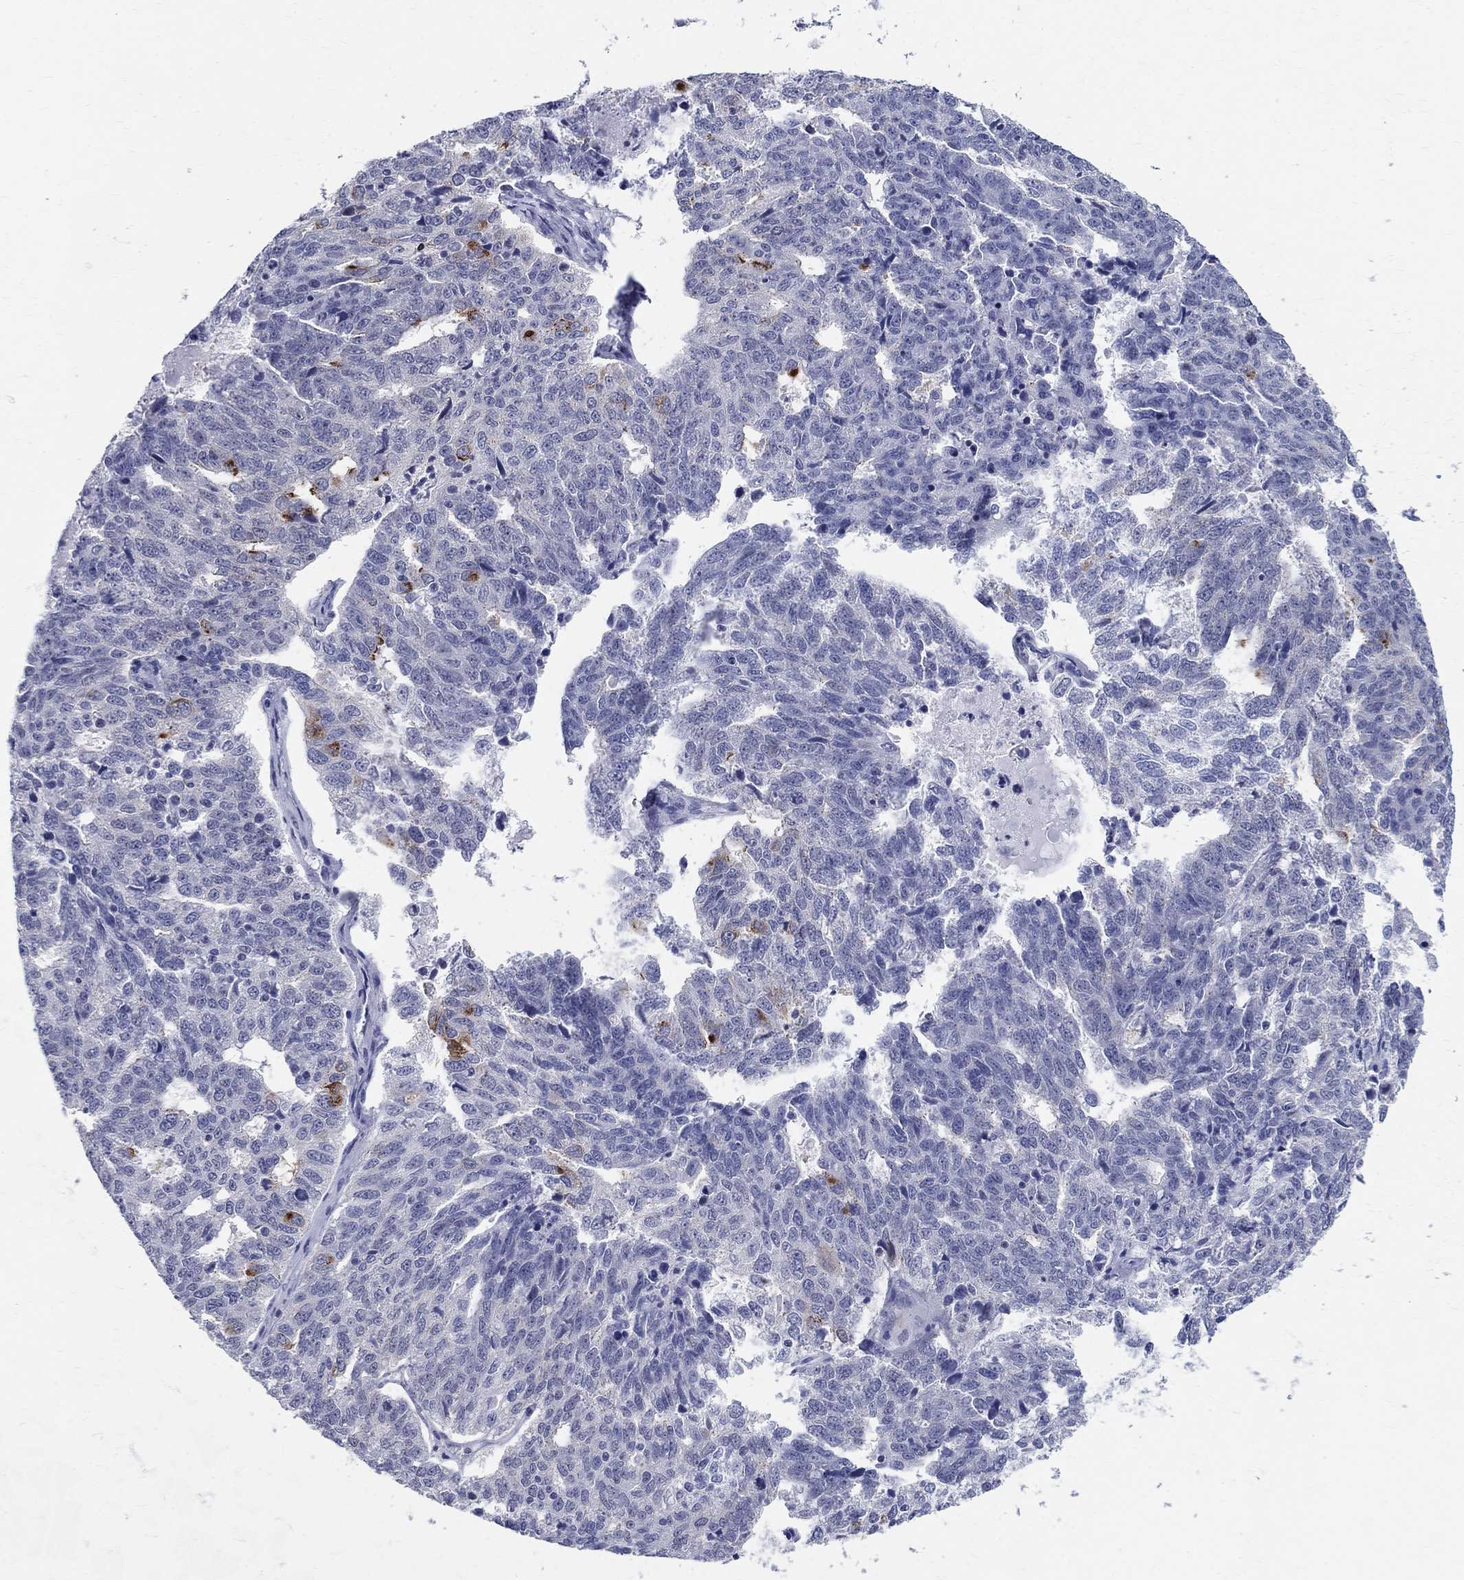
{"staining": {"intensity": "negative", "quantity": "none", "location": "none"}, "tissue": "ovarian cancer", "cell_type": "Tumor cells", "image_type": "cancer", "snomed": [{"axis": "morphology", "description": "Cystadenocarcinoma, serous, NOS"}, {"axis": "topography", "description": "Ovary"}], "caption": "Ovarian cancer was stained to show a protein in brown. There is no significant expression in tumor cells. (DAB immunohistochemistry (IHC) with hematoxylin counter stain).", "gene": "CEP43", "patient": {"sex": "female", "age": 71}}